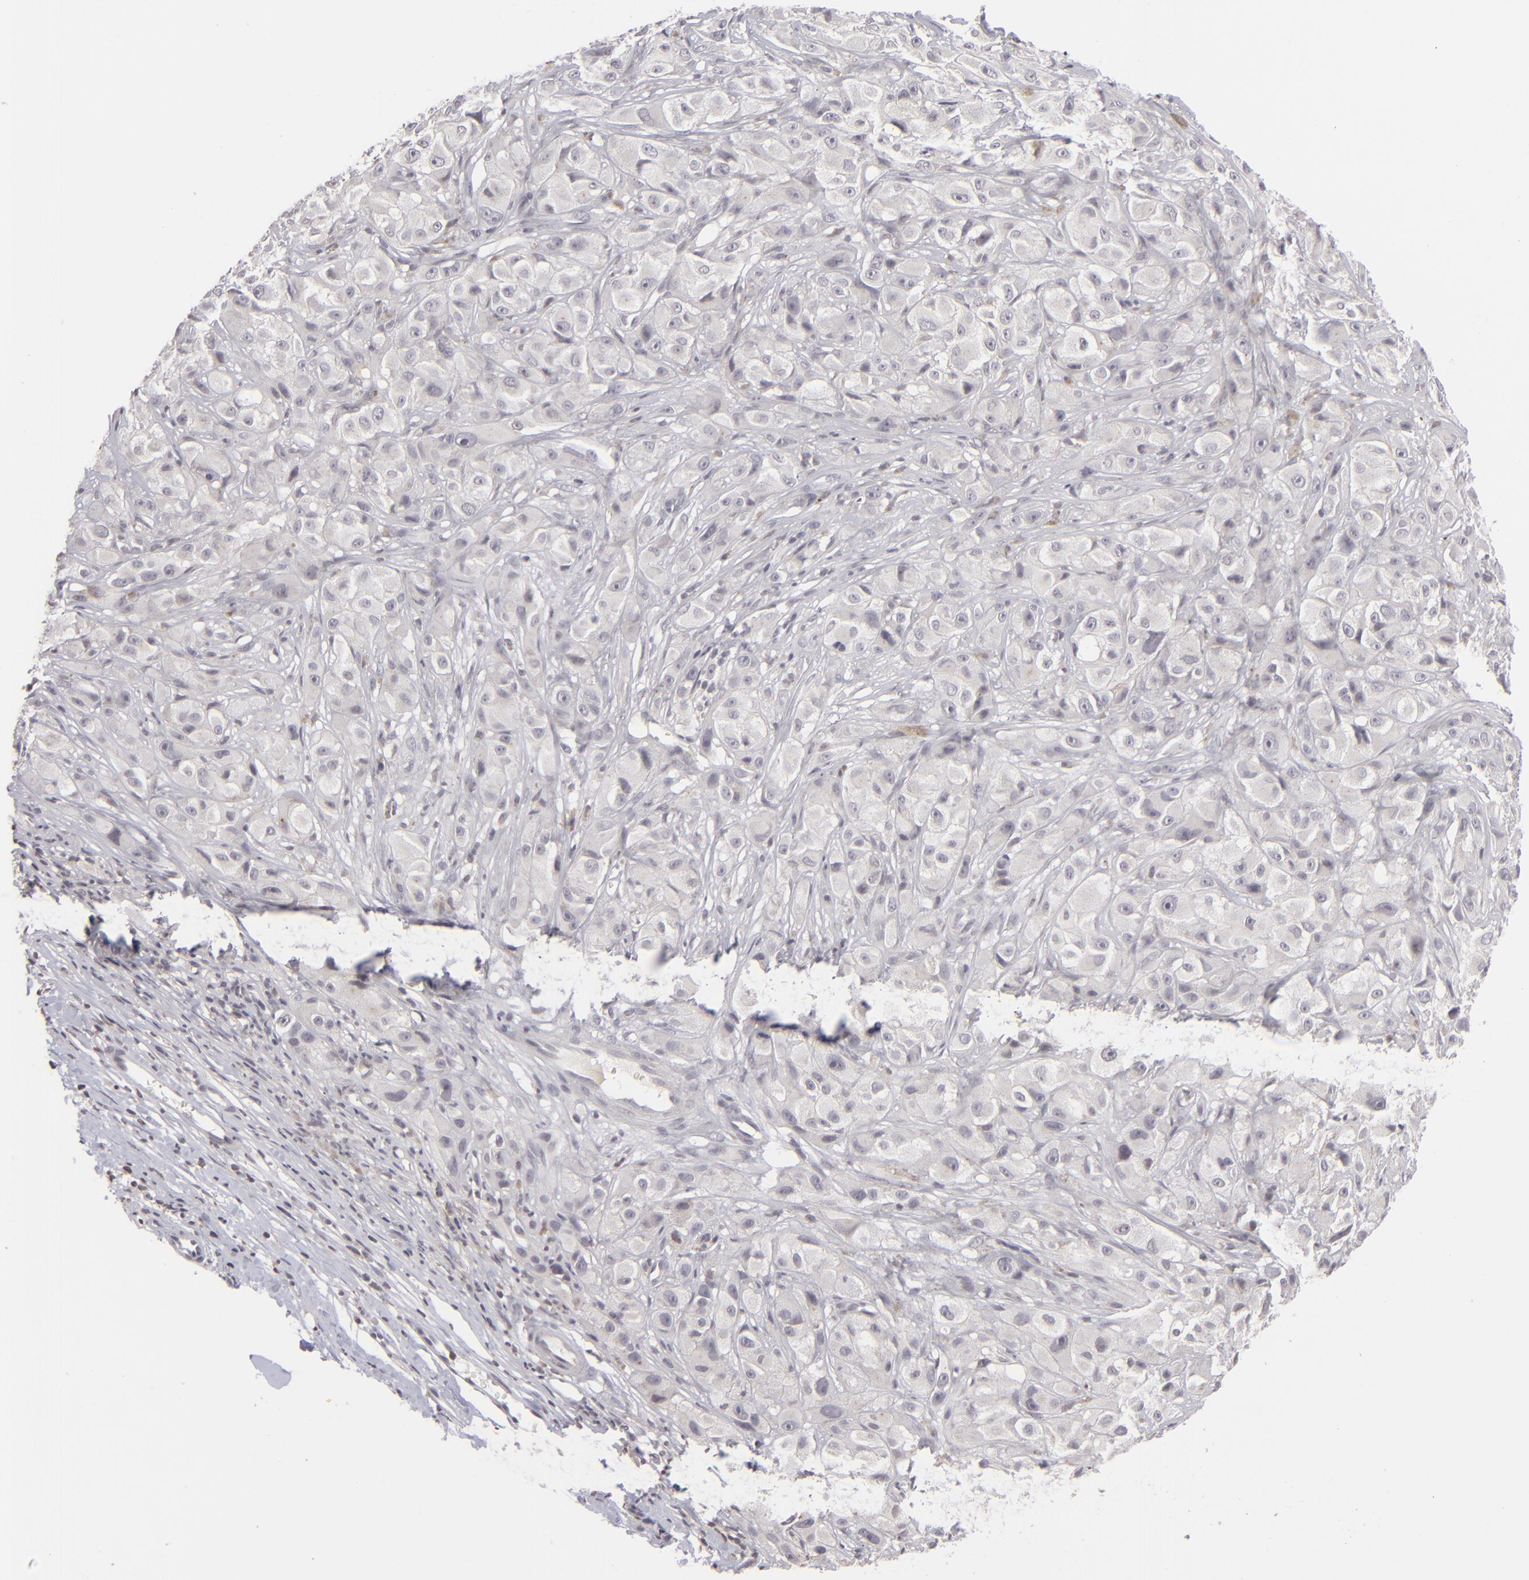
{"staining": {"intensity": "negative", "quantity": "none", "location": "none"}, "tissue": "melanoma", "cell_type": "Tumor cells", "image_type": "cancer", "snomed": [{"axis": "morphology", "description": "Malignant melanoma, NOS"}, {"axis": "topography", "description": "Skin"}], "caption": "DAB (3,3'-diaminobenzidine) immunohistochemical staining of malignant melanoma exhibits no significant positivity in tumor cells.", "gene": "CLDN2", "patient": {"sex": "male", "age": 56}}